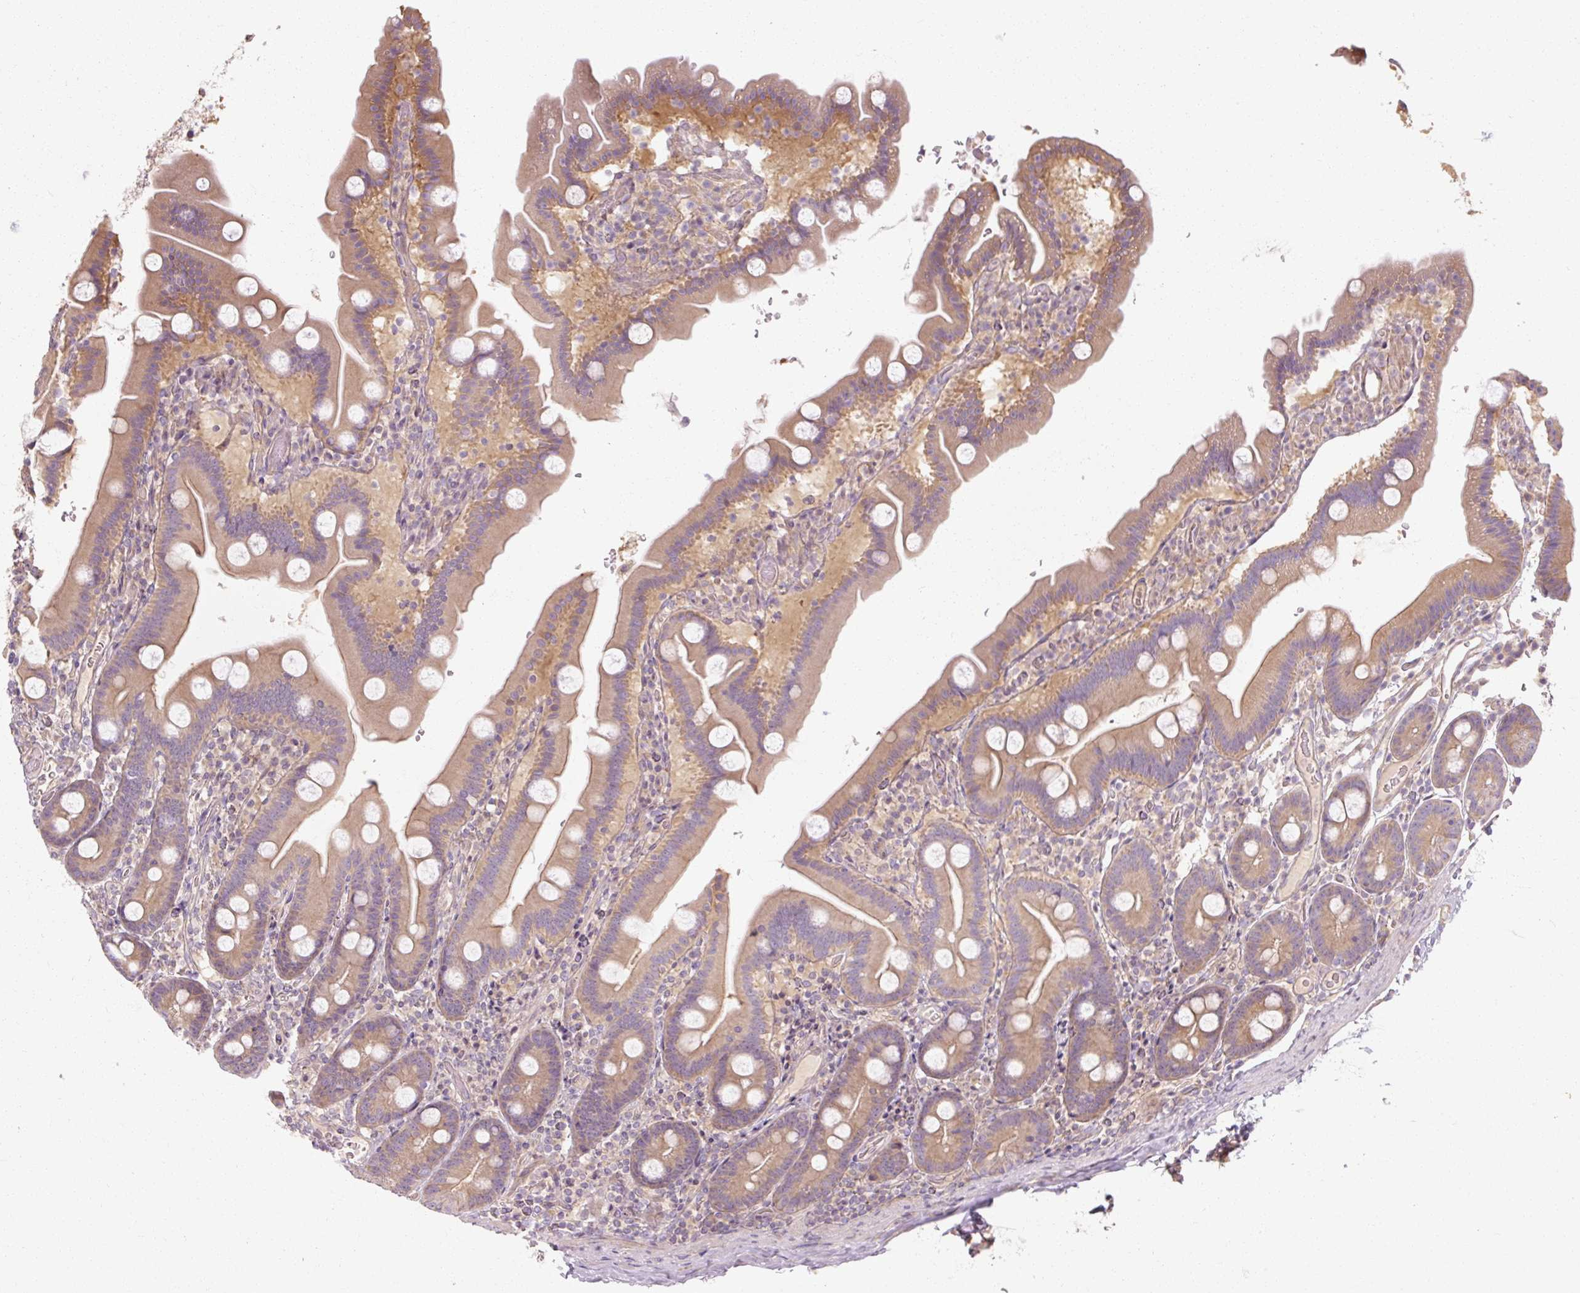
{"staining": {"intensity": "moderate", "quantity": ">75%", "location": "cytoplasmic/membranous"}, "tissue": "duodenum", "cell_type": "Glandular cells", "image_type": "normal", "snomed": [{"axis": "morphology", "description": "Normal tissue, NOS"}, {"axis": "topography", "description": "Duodenum"}], "caption": "Duodenum stained with IHC exhibits moderate cytoplasmic/membranous positivity in about >75% of glandular cells.", "gene": "RB1CC1", "patient": {"sex": "male", "age": 55}}